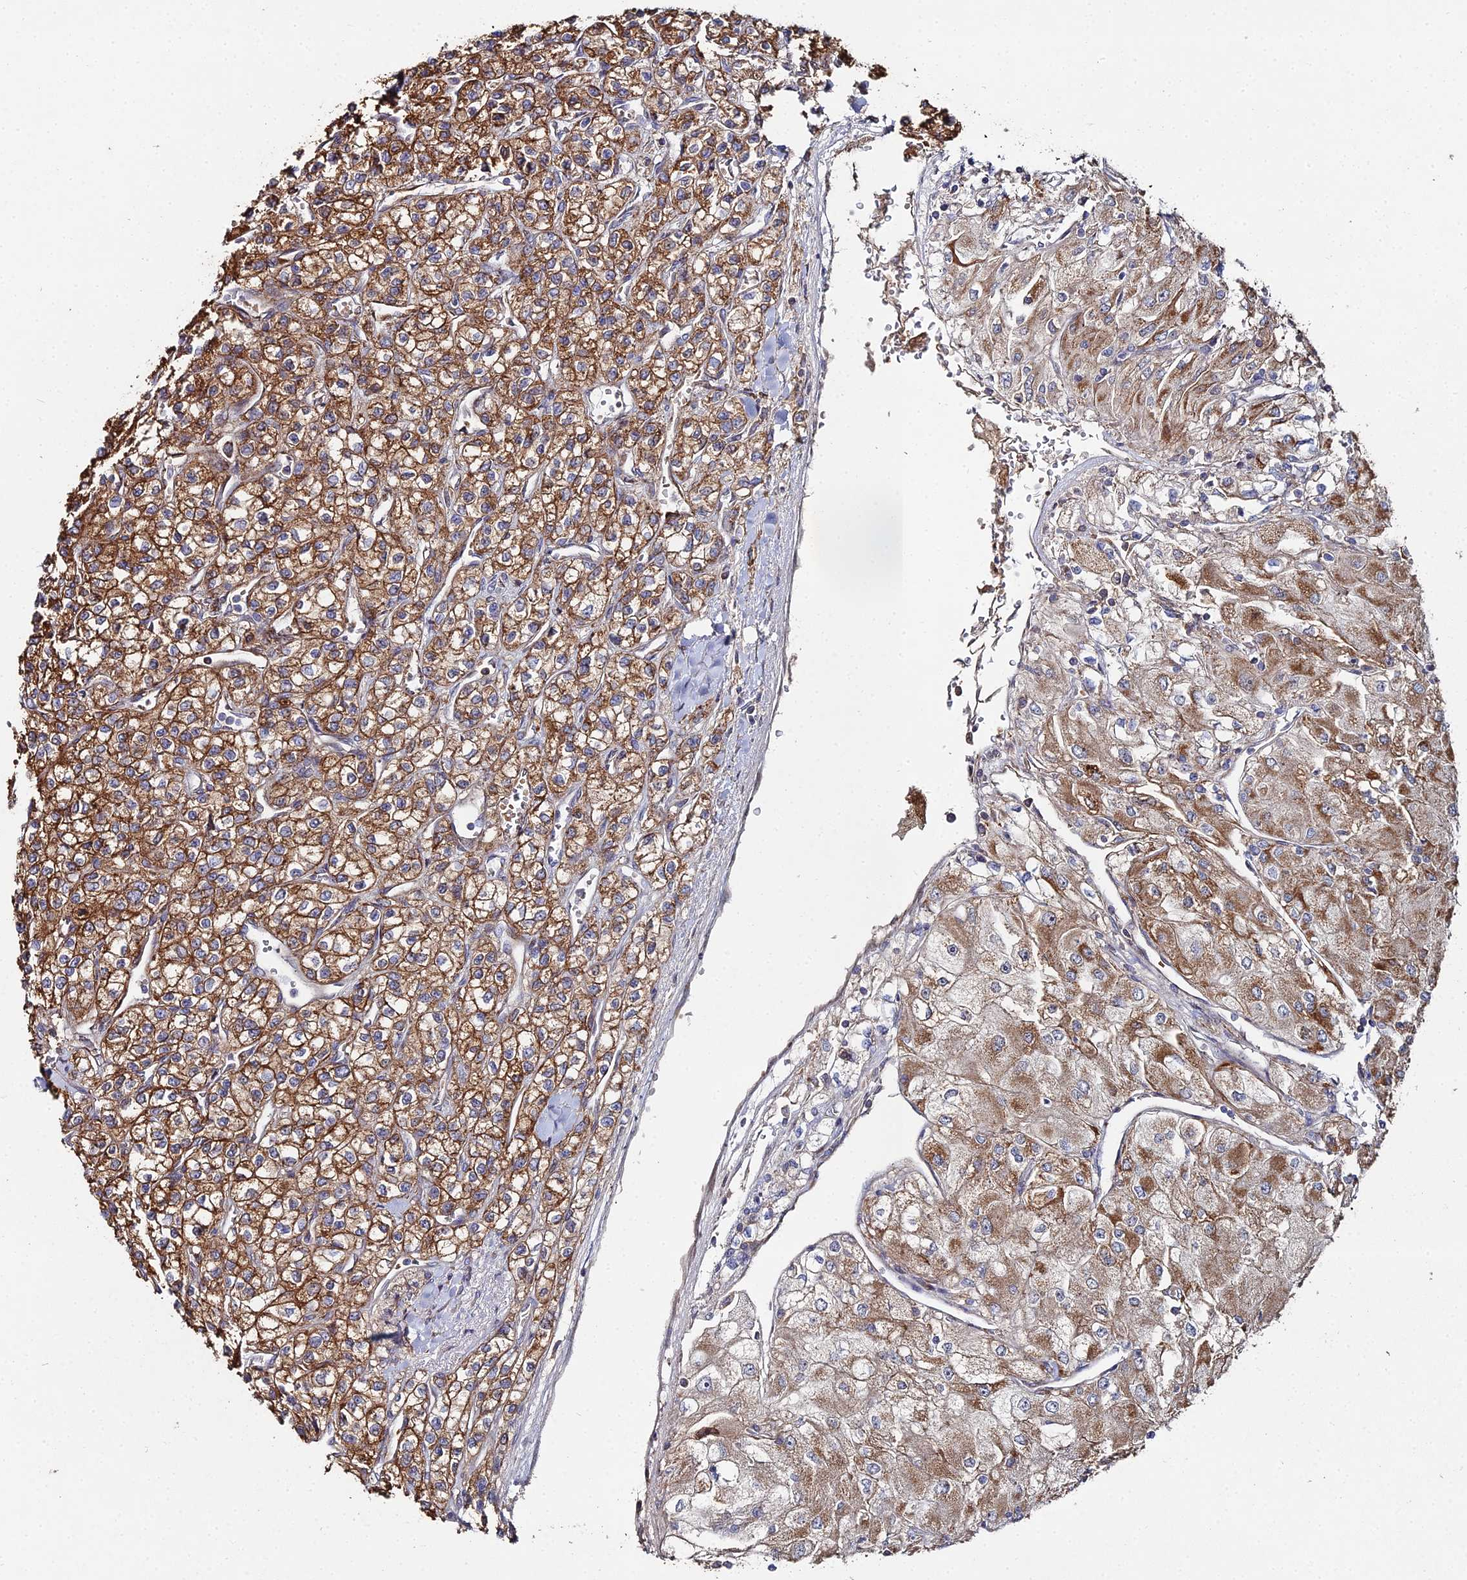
{"staining": {"intensity": "moderate", "quantity": ">75%", "location": "cytoplasmic/membranous"}, "tissue": "renal cancer", "cell_type": "Tumor cells", "image_type": "cancer", "snomed": [{"axis": "morphology", "description": "Adenocarcinoma, NOS"}, {"axis": "topography", "description": "Kidney"}], "caption": "The photomicrograph shows staining of renal adenocarcinoma, revealing moderate cytoplasmic/membranous protein staining (brown color) within tumor cells.", "gene": "SGMS1", "patient": {"sex": "male", "age": 80}}